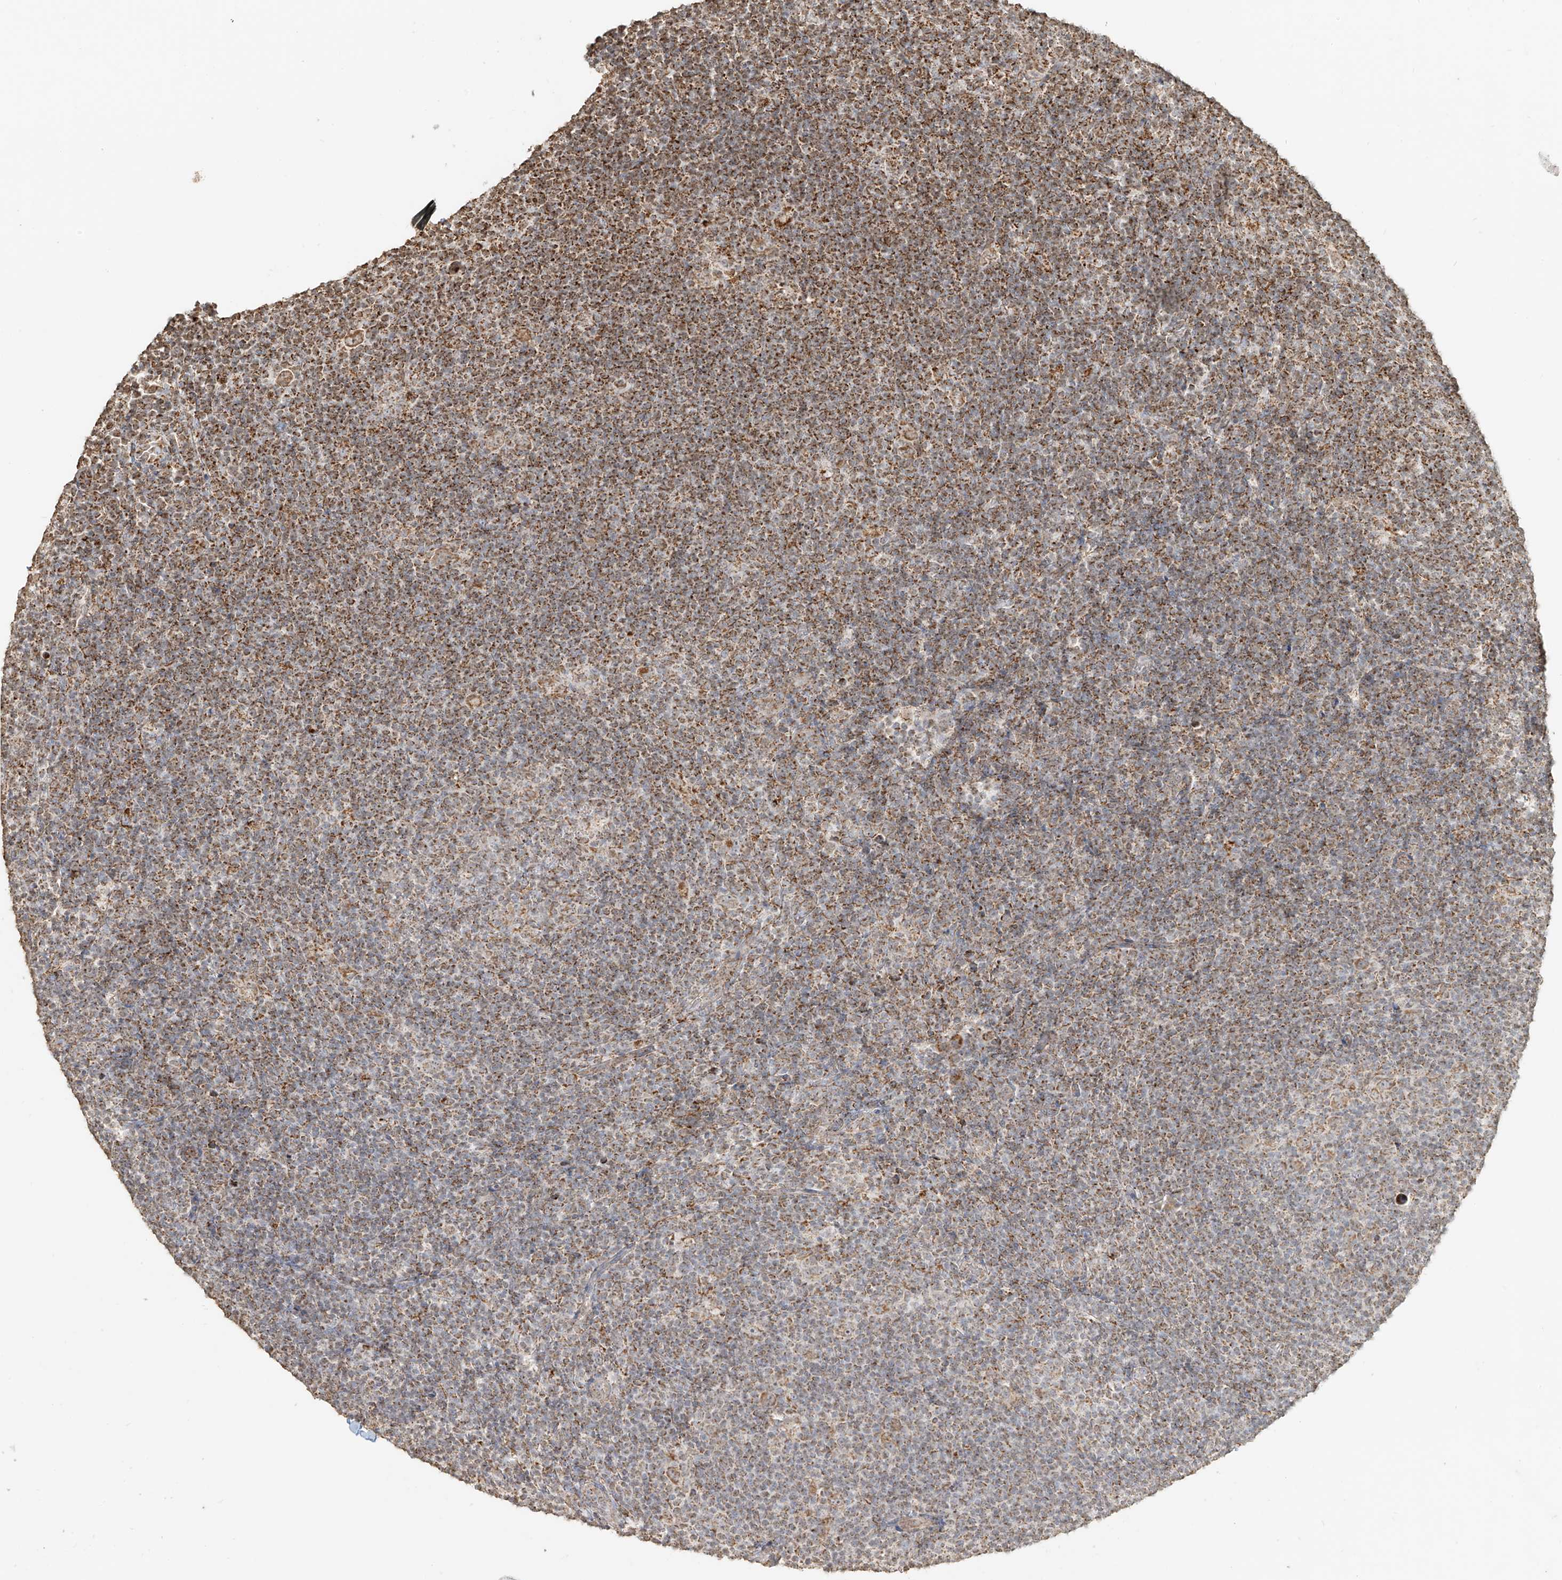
{"staining": {"intensity": "moderate", "quantity": ">75%", "location": "cytoplasmic/membranous"}, "tissue": "lymphoma", "cell_type": "Tumor cells", "image_type": "cancer", "snomed": [{"axis": "morphology", "description": "Hodgkin's disease, NOS"}, {"axis": "topography", "description": "Lymph node"}], "caption": "Hodgkin's disease tissue displays moderate cytoplasmic/membranous staining in approximately >75% of tumor cells, visualized by immunohistochemistry. (Brightfield microscopy of DAB IHC at high magnification).", "gene": "MIPEP", "patient": {"sex": "female", "age": 57}}